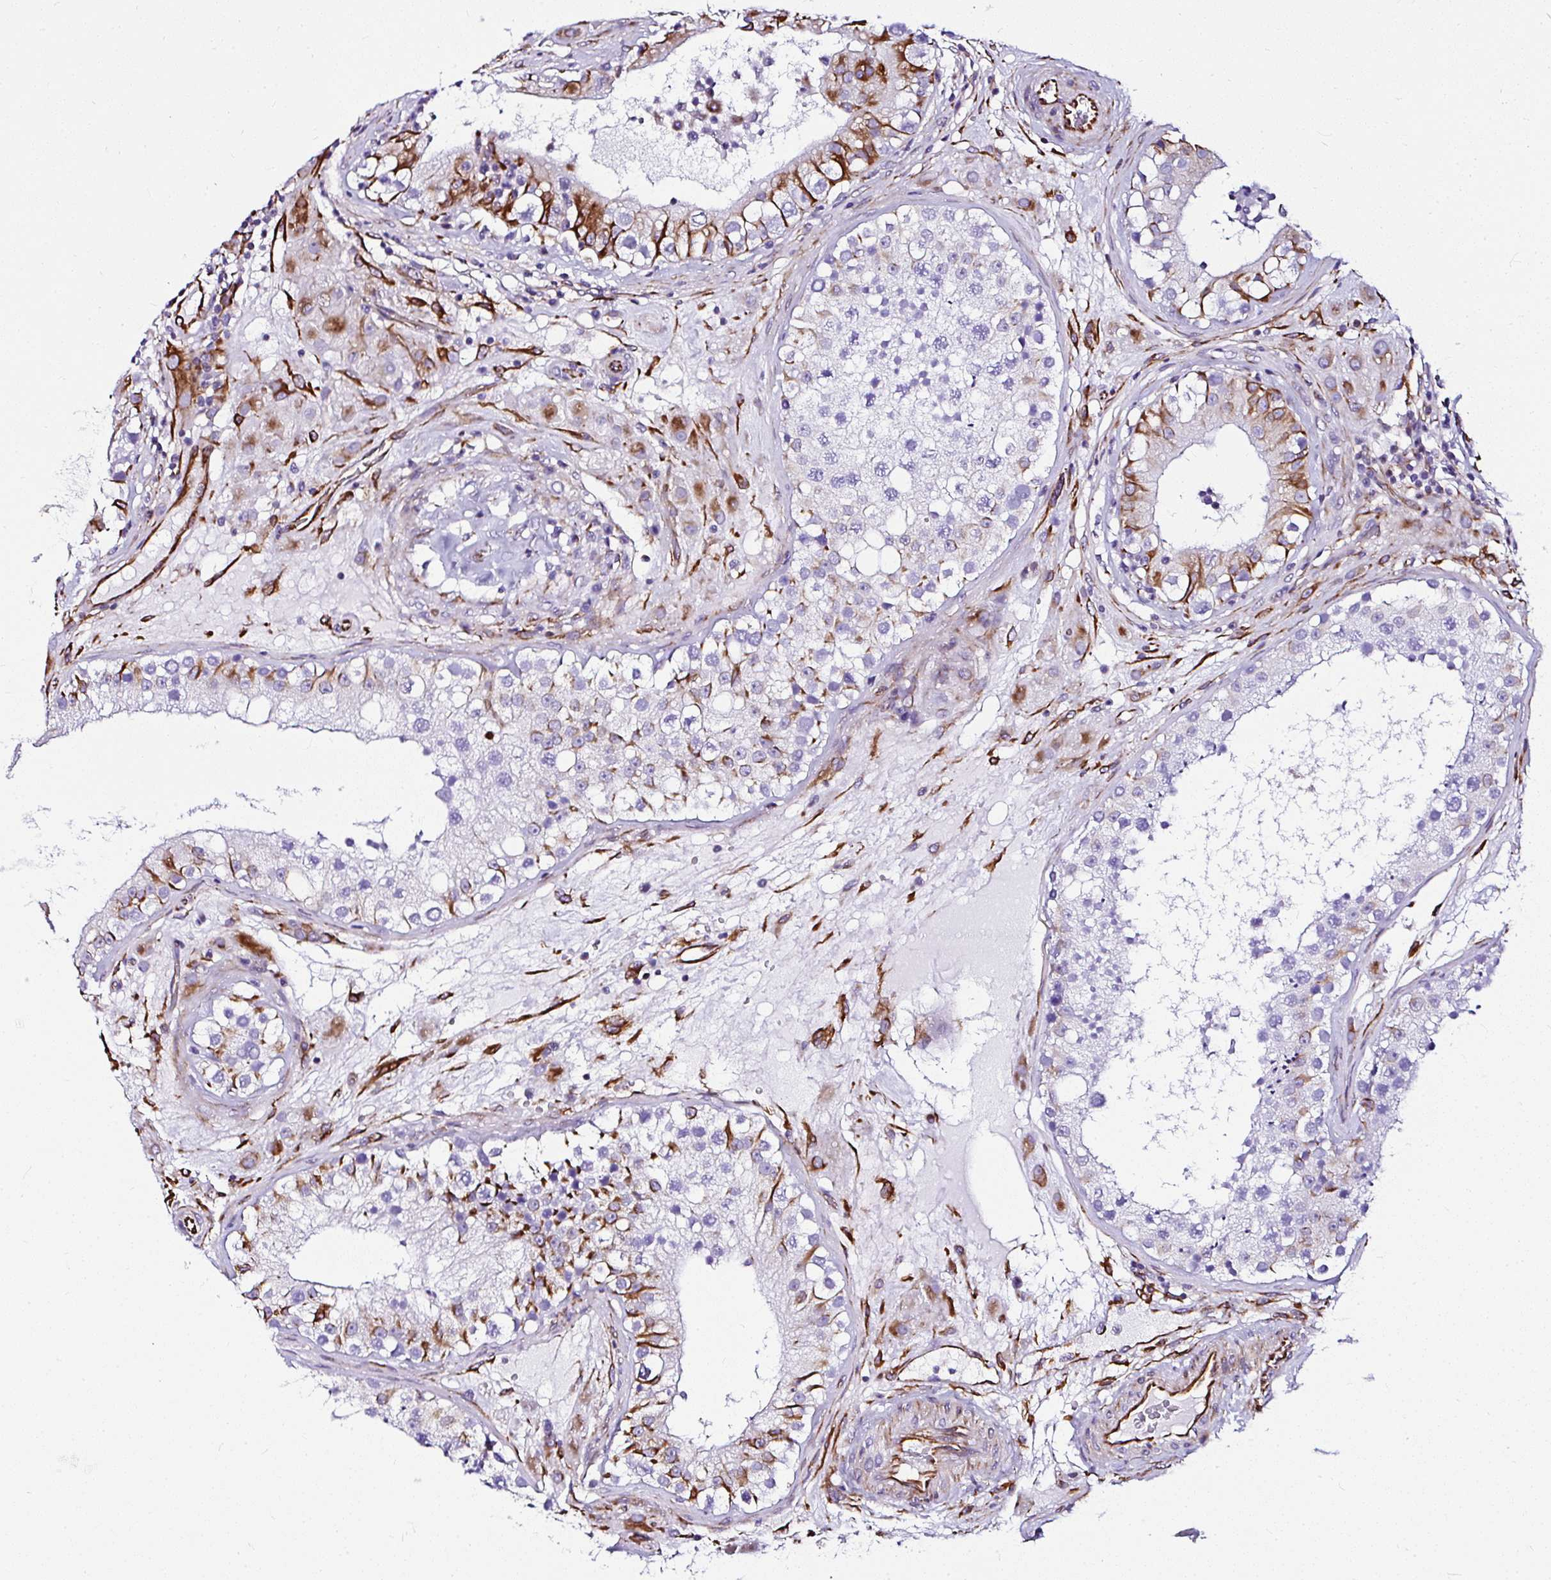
{"staining": {"intensity": "strong", "quantity": "<25%", "location": "cytoplasmic/membranous"}, "tissue": "testis", "cell_type": "Cells in seminiferous ducts", "image_type": "normal", "snomed": [{"axis": "morphology", "description": "Normal tissue, NOS"}, {"axis": "topography", "description": "Testis"}], "caption": "Immunohistochemical staining of benign human testis displays medium levels of strong cytoplasmic/membranous staining in about <25% of cells in seminiferous ducts. The staining was performed using DAB, with brown indicating positive protein expression. Nuclei are stained blue with hematoxylin.", "gene": "DEPDC5", "patient": {"sex": "male", "age": 26}}